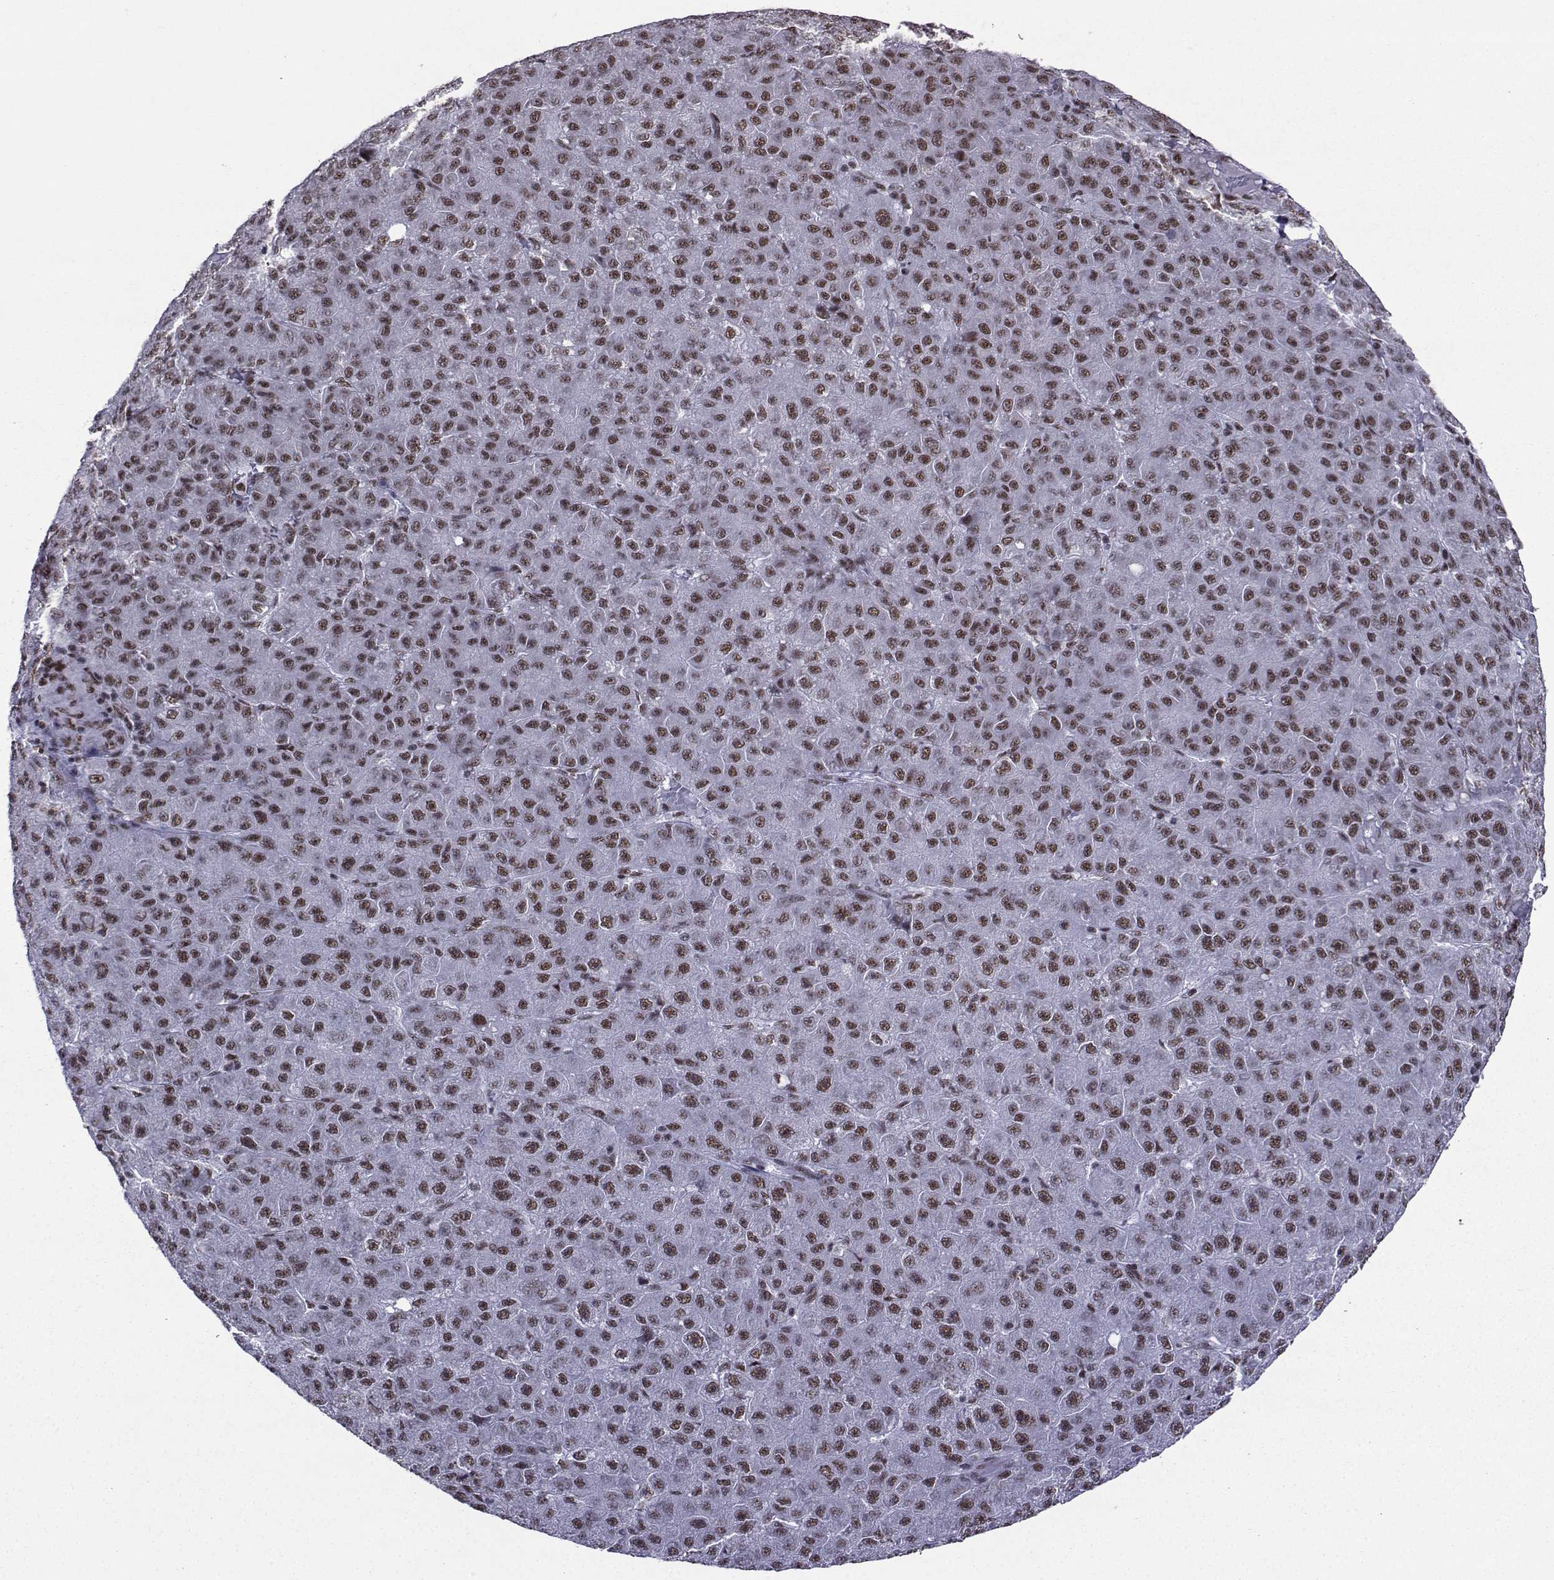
{"staining": {"intensity": "weak", "quantity": "25%-75%", "location": "nuclear"}, "tissue": "liver cancer", "cell_type": "Tumor cells", "image_type": "cancer", "snomed": [{"axis": "morphology", "description": "Carcinoma, Hepatocellular, NOS"}, {"axis": "topography", "description": "Liver"}], "caption": "Brown immunohistochemical staining in human liver hepatocellular carcinoma exhibits weak nuclear positivity in approximately 25%-75% of tumor cells.", "gene": "SNRPB2", "patient": {"sex": "male", "age": 67}}